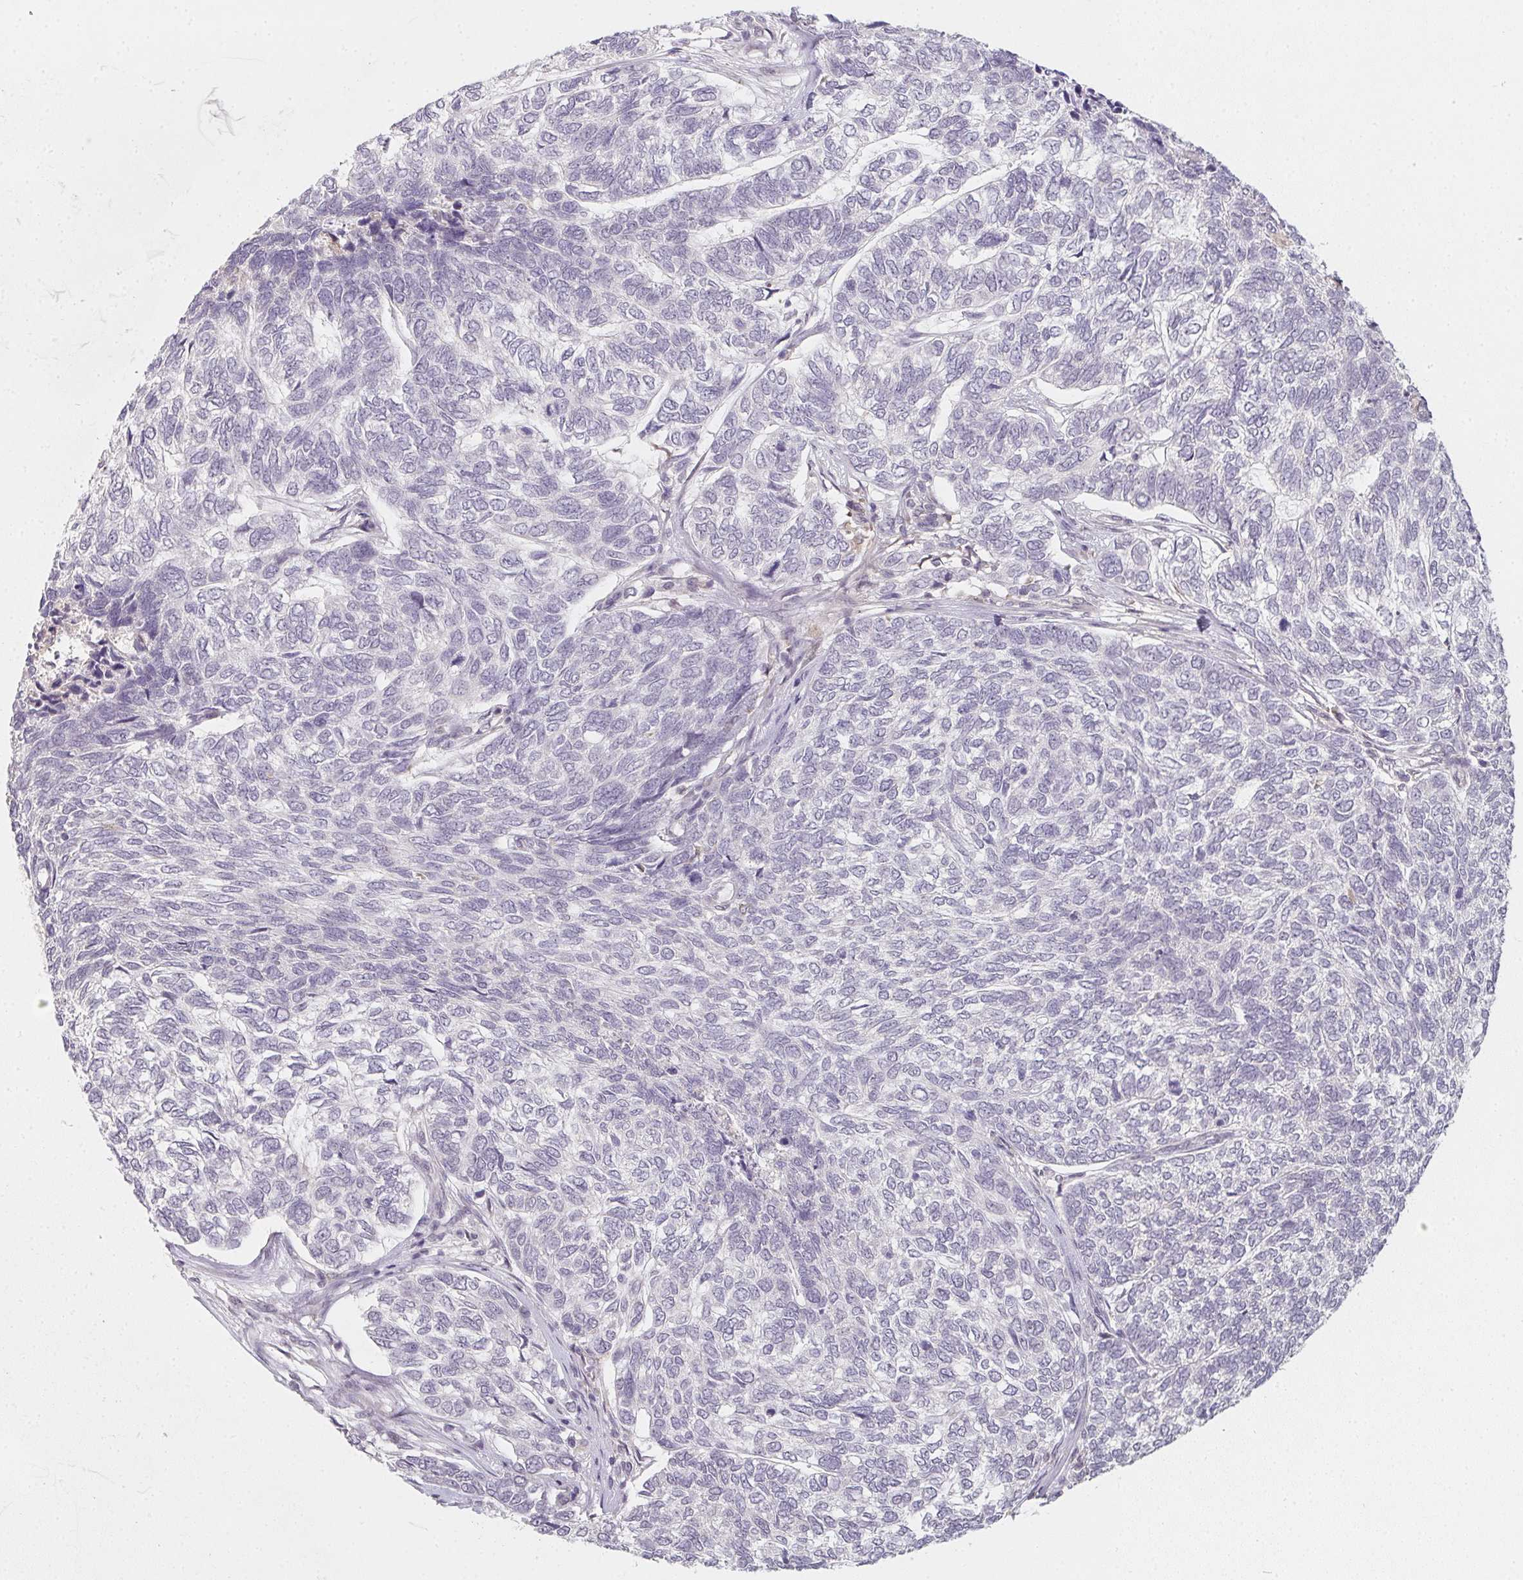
{"staining": {"intensity": "negative", "quantity": "none", "location": "none"}, "tissue": "skin cancer", "cell_type": "Tumor cells", "image_type": "cancer", "snomed": [{"axis": "morphology", "description": "Basal cell carcinoma"}, {"axis": "topography", "description": "Skin"}], "caption": "Human skin cancer stained for a protein using IHC displays no staining in tumor cells.", "gene": "SOAT1", "patient": {"sex": "female", "age": 65}}